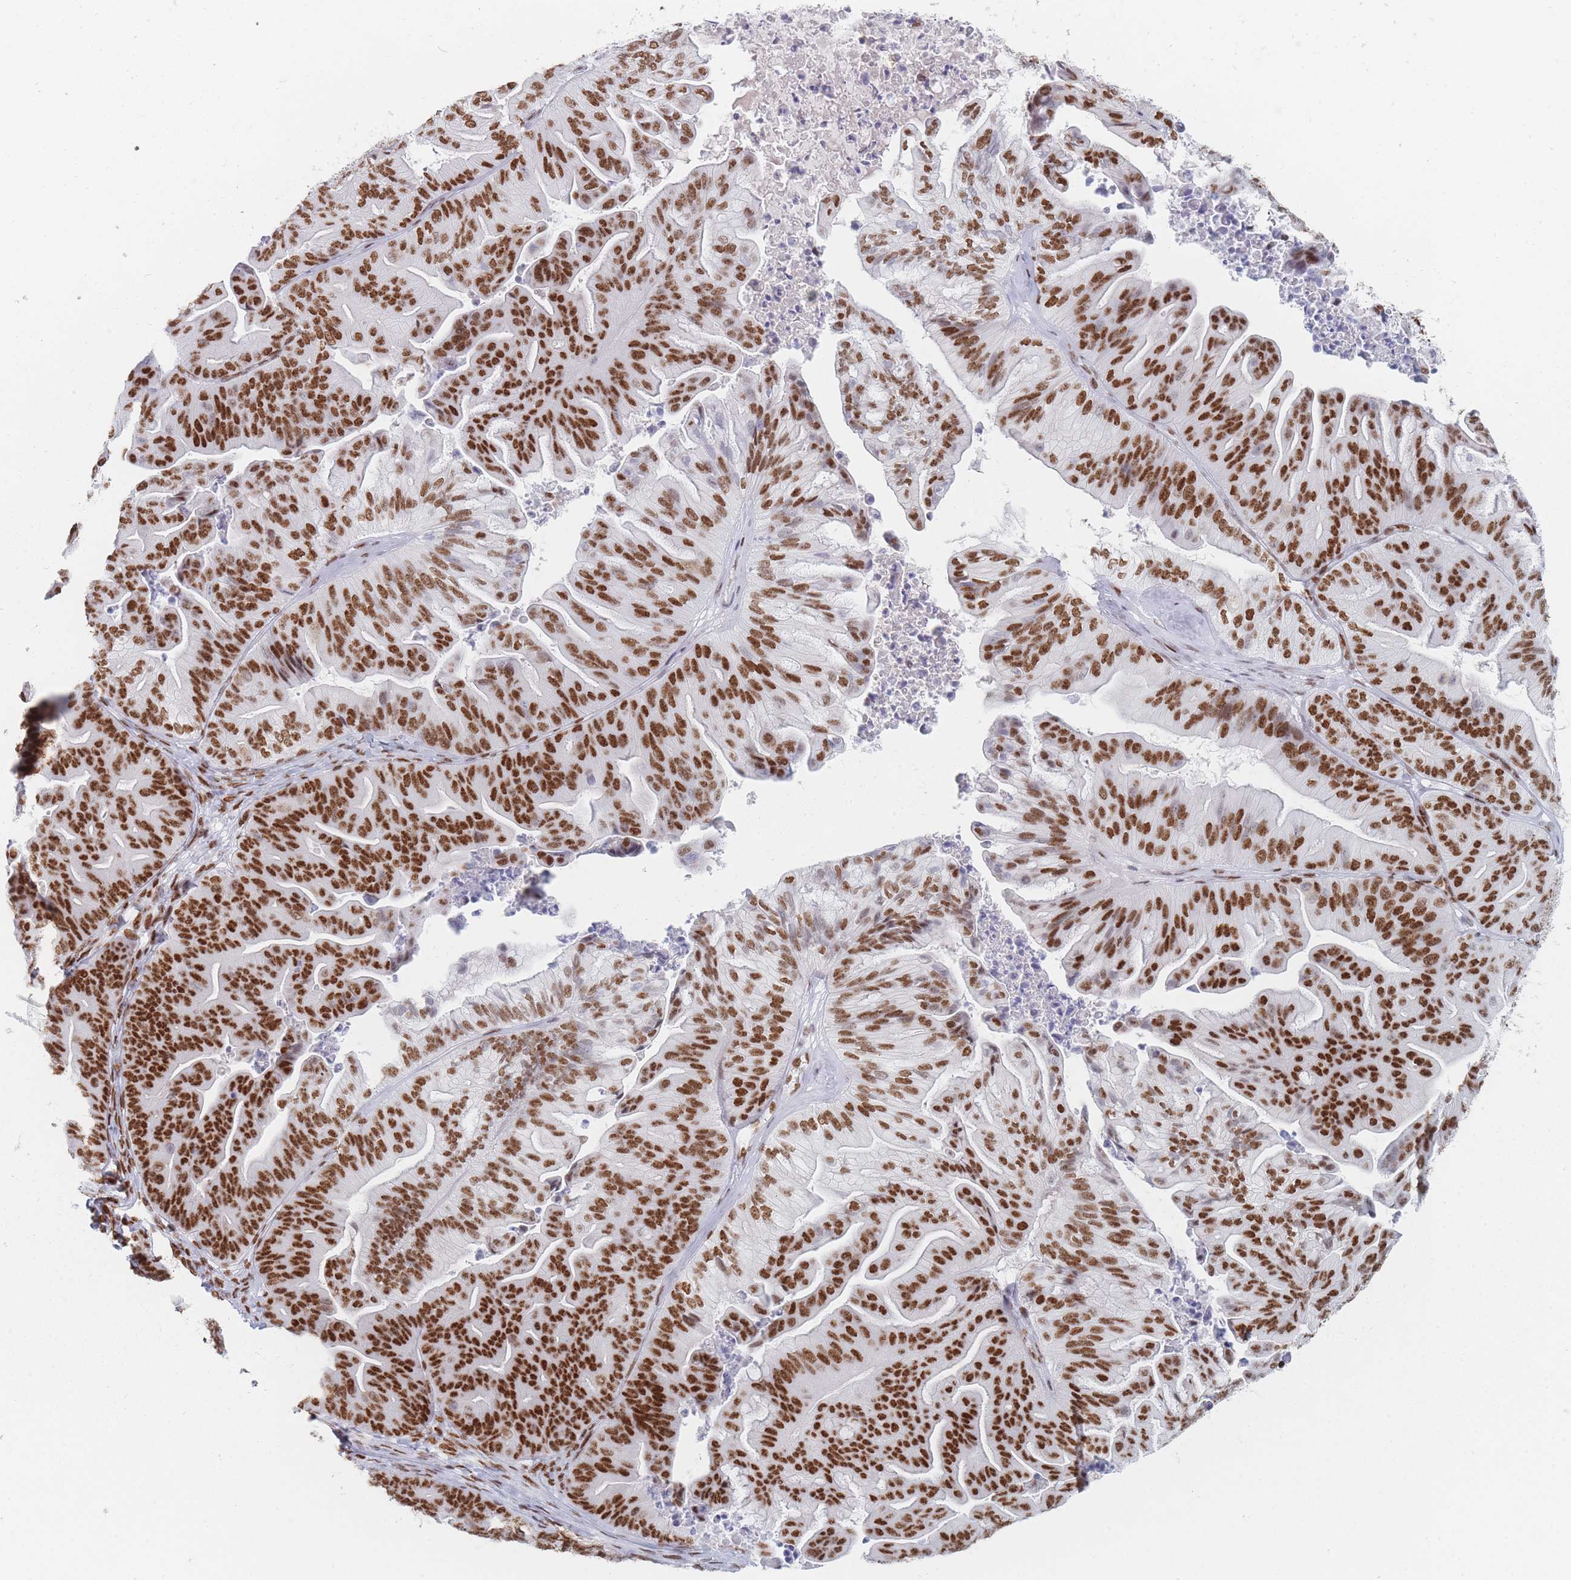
{"staining": {"intensity": "strong", "quantity": ">75%", "location": "nuclear"}, "tissue": "ovarian cancer", "cell_type": "Tumor cells", "image_type": "cancer", "snomed": [{"axis": "morphology", "description": "Cystadenocarcinoma, mucinous, NOS"}, {"axis": "topography", "description": "Ovary"}], "caption": "The immunohistochemical stain shows strong nuclear positivity in tumor cells of ovarian mucinous cystadenocarcinoma tissue. The staining was performed using DAB to visualize the protein expression in brown, while the nuclei were stained in blue with hematoxylin (Magnification: 20x).", "gene": "SAFB2", "patient": {"sex": "female", "age": 67}}